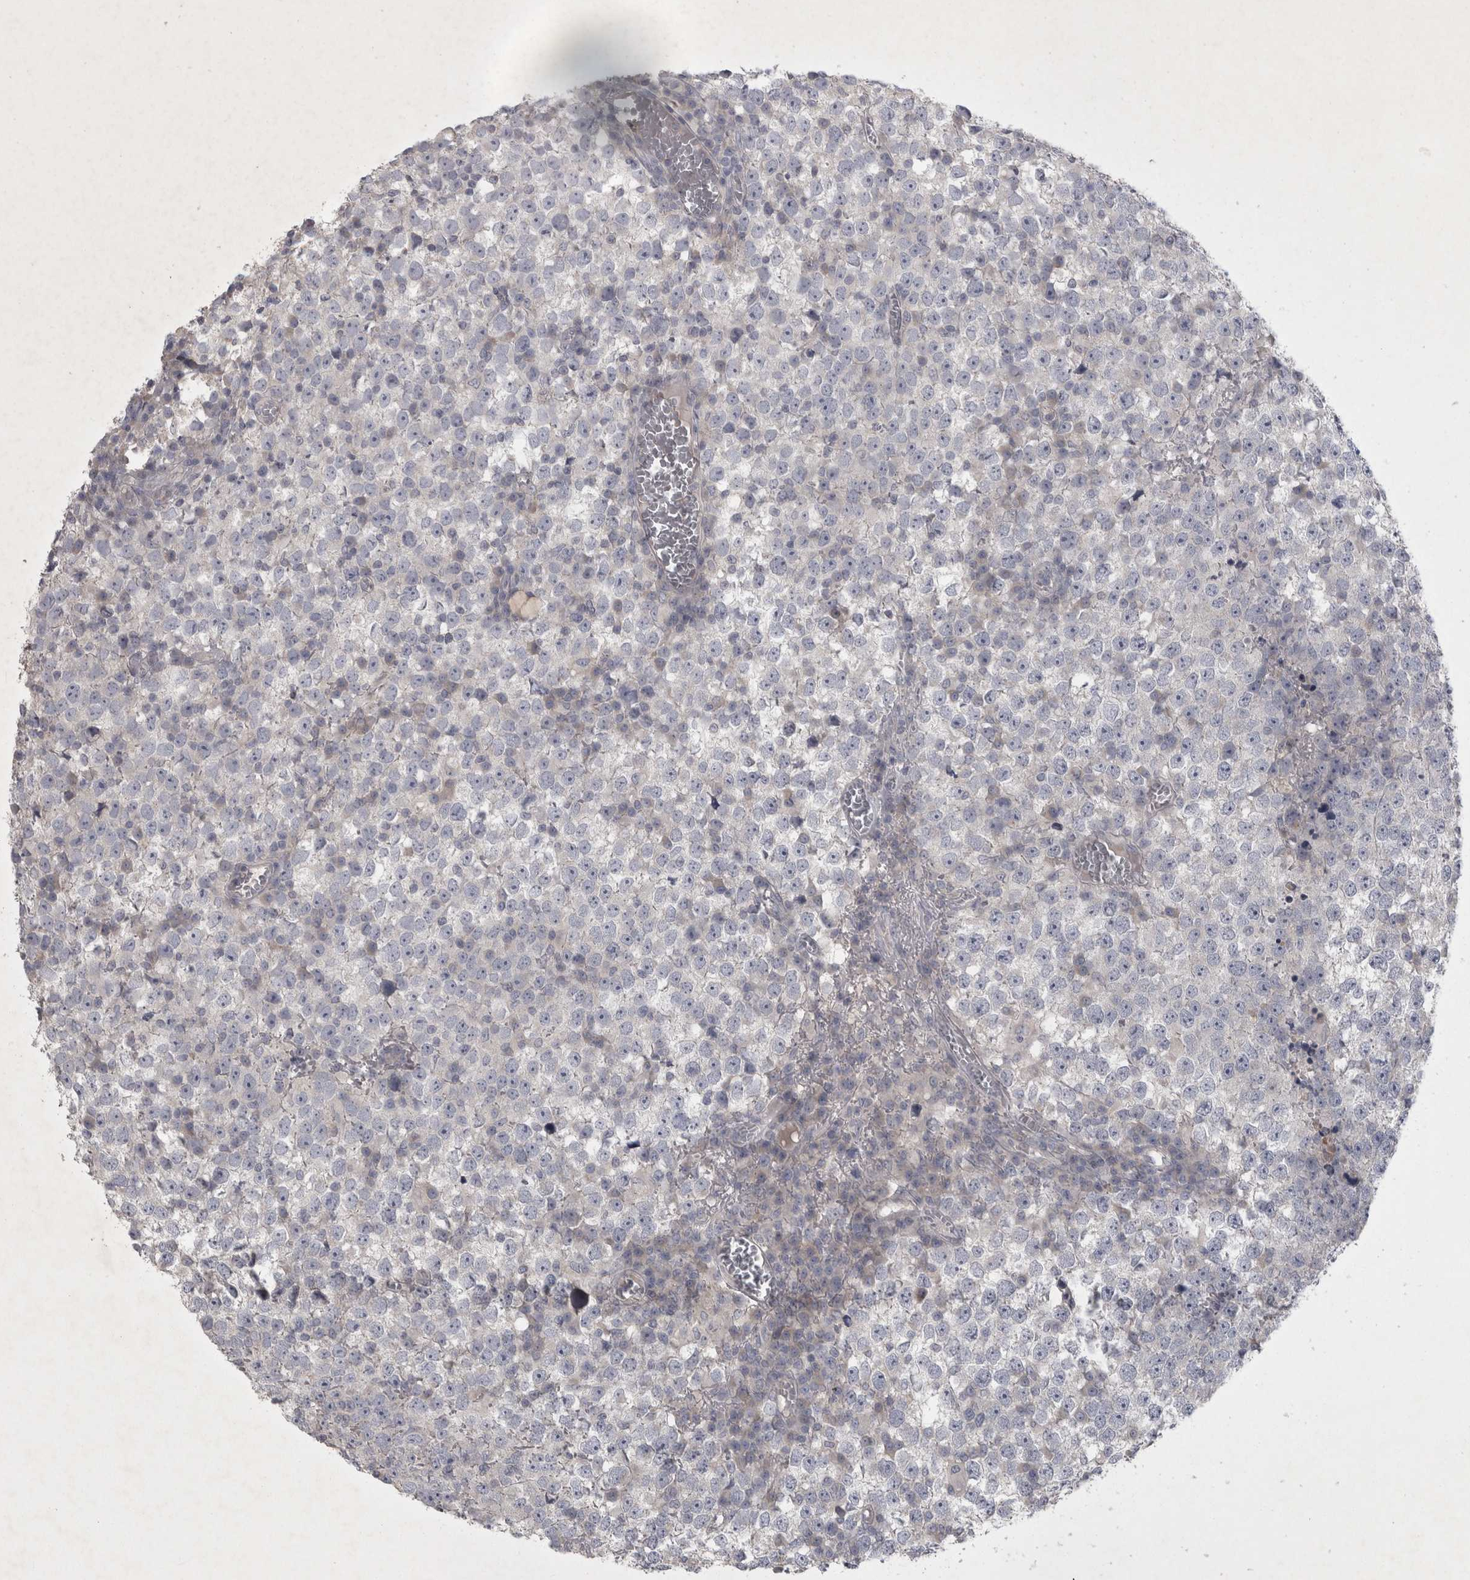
{"staining": {"intensity": "negative", "quantity": "none", "location": "none"}, "tissue": "testis cancer", "cell_type": "Tumor cells", "image_type": "cancer", "snomed": [{"axis": "morphology", "description": "Seminoma, NOS"}, {"axis": "topography", "description": "Testis"}], "caption": "Immunohistochemistry (IHC) micrograph of neoplastic tissue: testis seminoma stained with DAB shows no significant protein staining in tumor cells.", "gene": "ENPP7", "patient": {"sex": "male", "age": 65}}